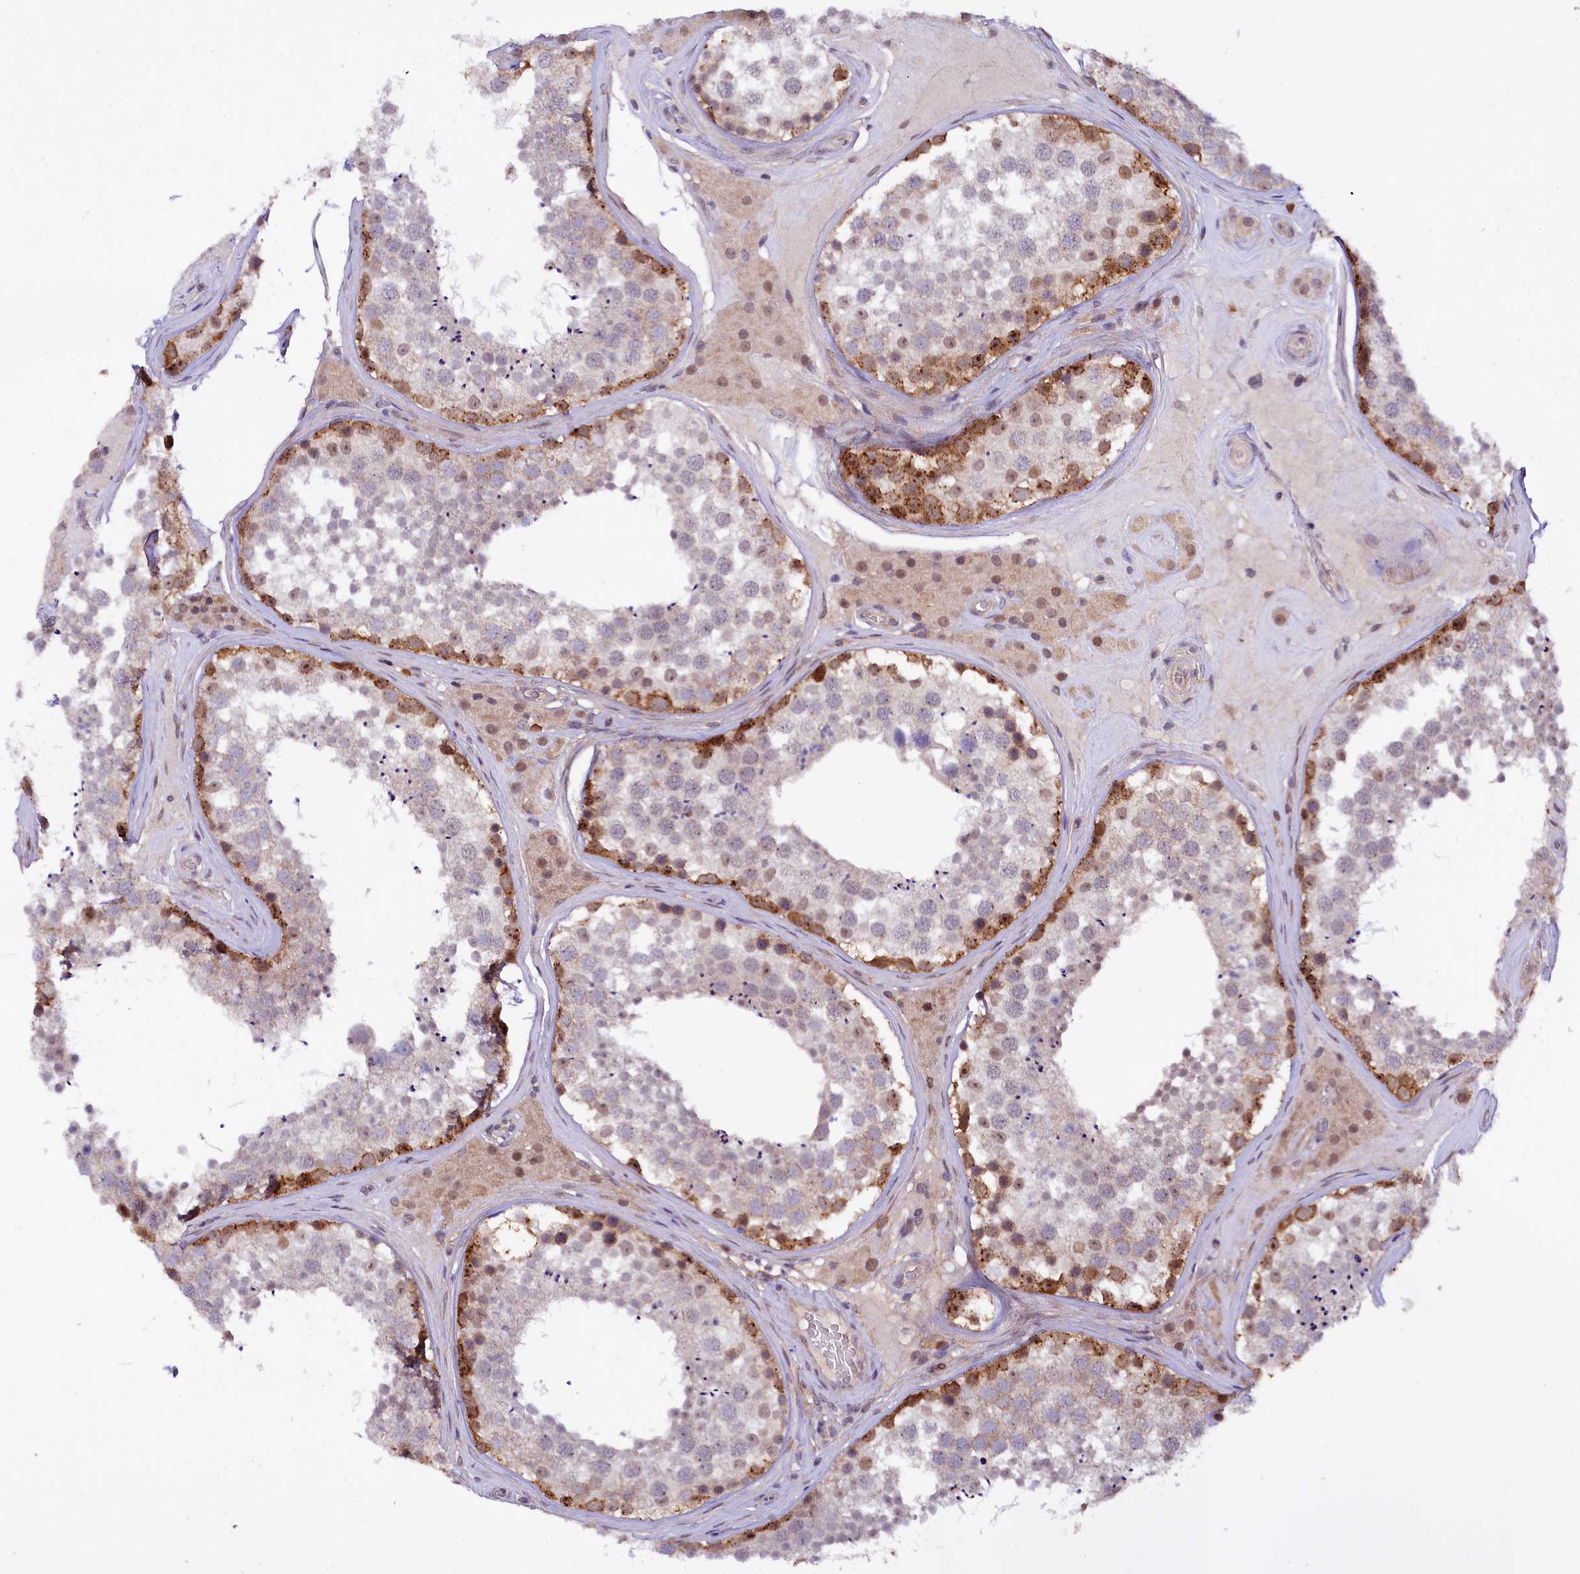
{"staining": {"intensity": "moderate", "quantity": "<25%", "location": "cytoplasmic/membranous,nuclear"}, "tissue": "testis", "cell_type": "Cells in seminiferous ducts", "image_type": "normal", "snomed": [{"axis": "morphology", "description": "Normal tissue, NOS"}, {"axis": "topography", "description": "Testis"}], "caption": "A high-resolution image shows IHC staining of benign testis, which exhibits moderate cytoplasmic/membranous,nuclear positivity in about <25% of cells in seminiferous ducts.", "gene": "PHLDB1", "patient": {"sex": "male", "age": 46}}